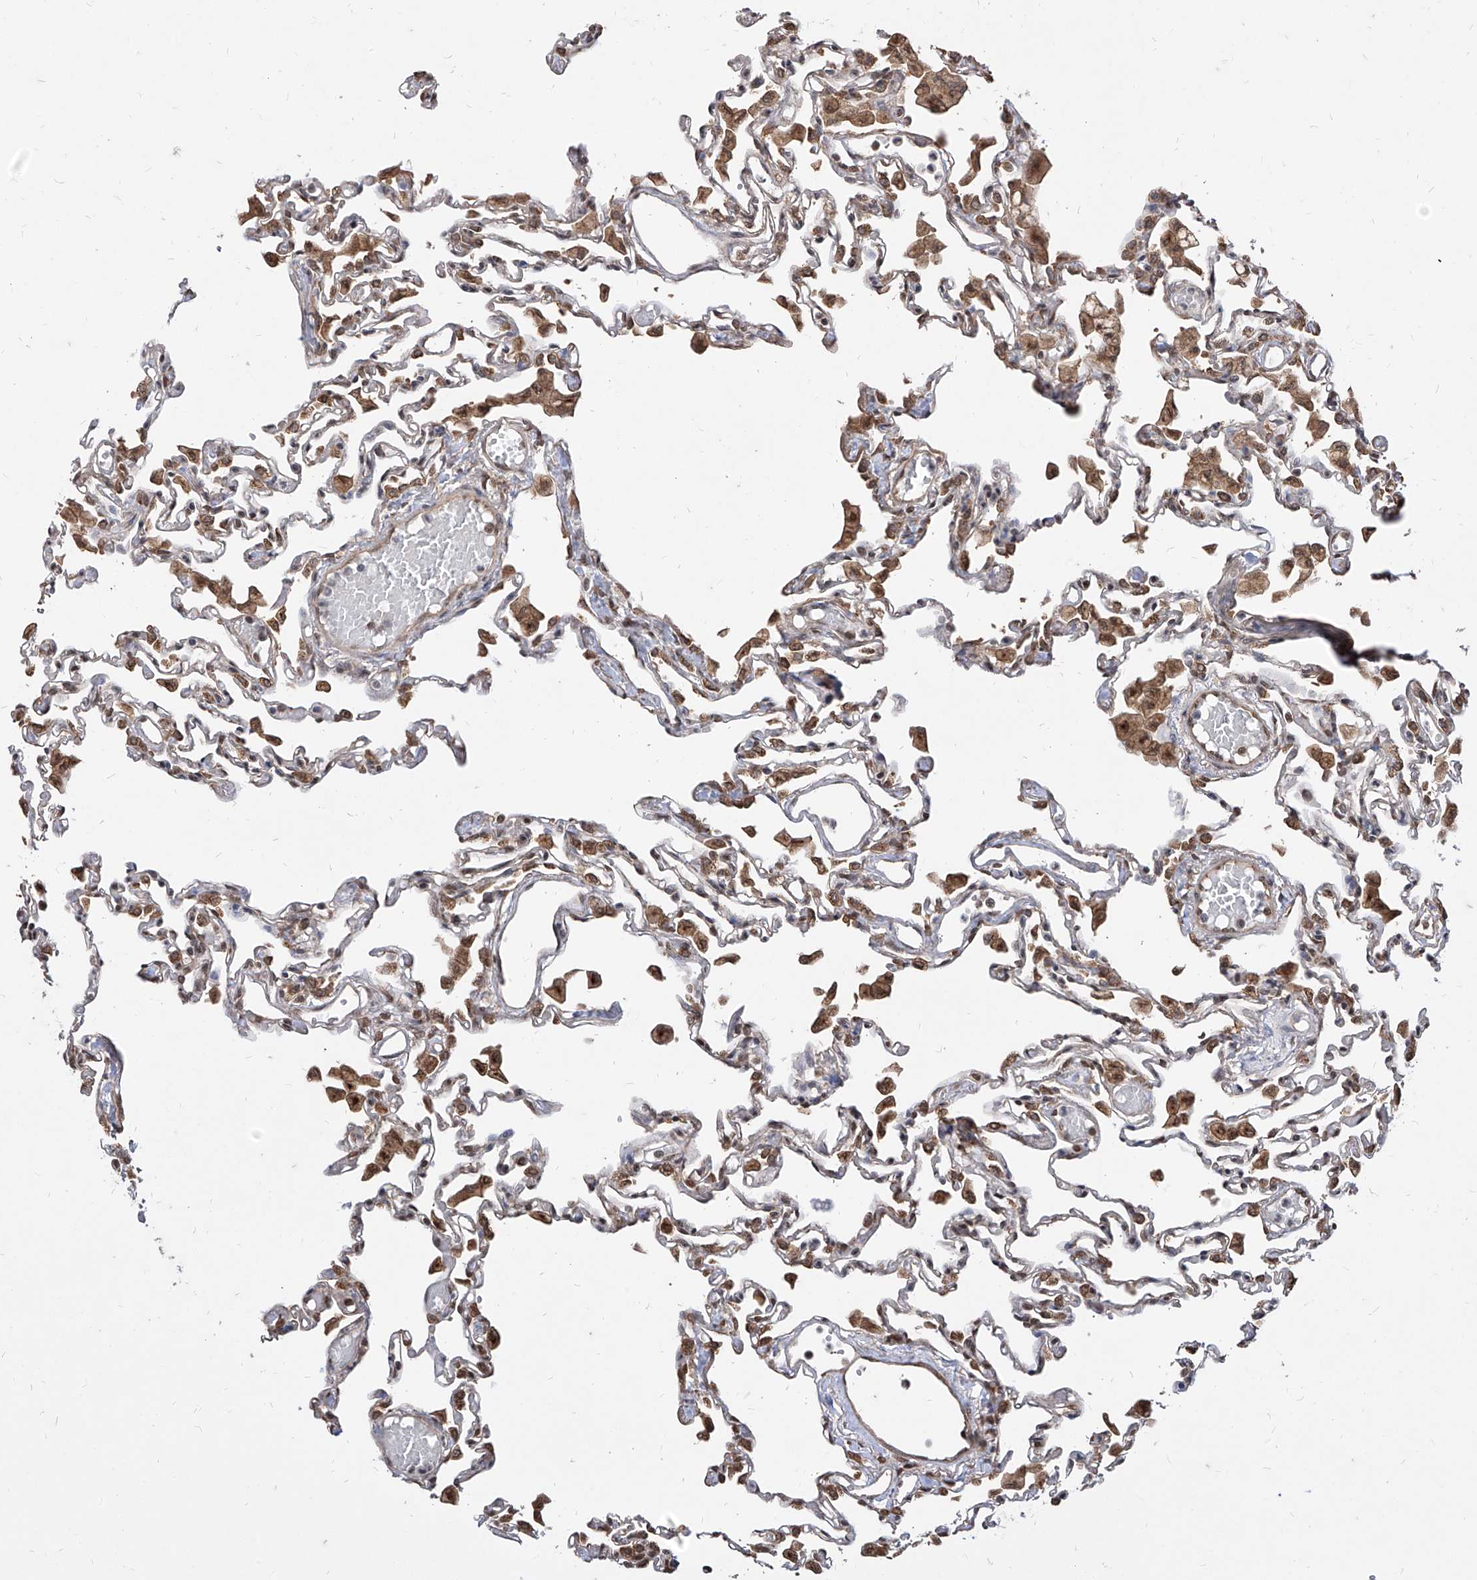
{"staining": {"intensity": "moderate", "quantity": "25%-75%", "location": "cytoplasmic/membranous"}, "tissue": "lung", "cell_type": "Alveolar cells", "image_type": "normal", "snomed": [{"axis": "morphology", "description": "Normal tissue, NOS"}, {"axis": "topography", "description": "Bronchus"}, {"axis": "topography", "description": "Lung"}], "caption": "Immunohistochemistry photomicrograph of unremarkable lung stained for a protein (brown), which reveals medium levels of moderate cytoplasmic/membranous positivity in about 25%-75% of alveolar cells.", "gene": "C8orf82", "patient": {"sex": "female", "age": 49}}